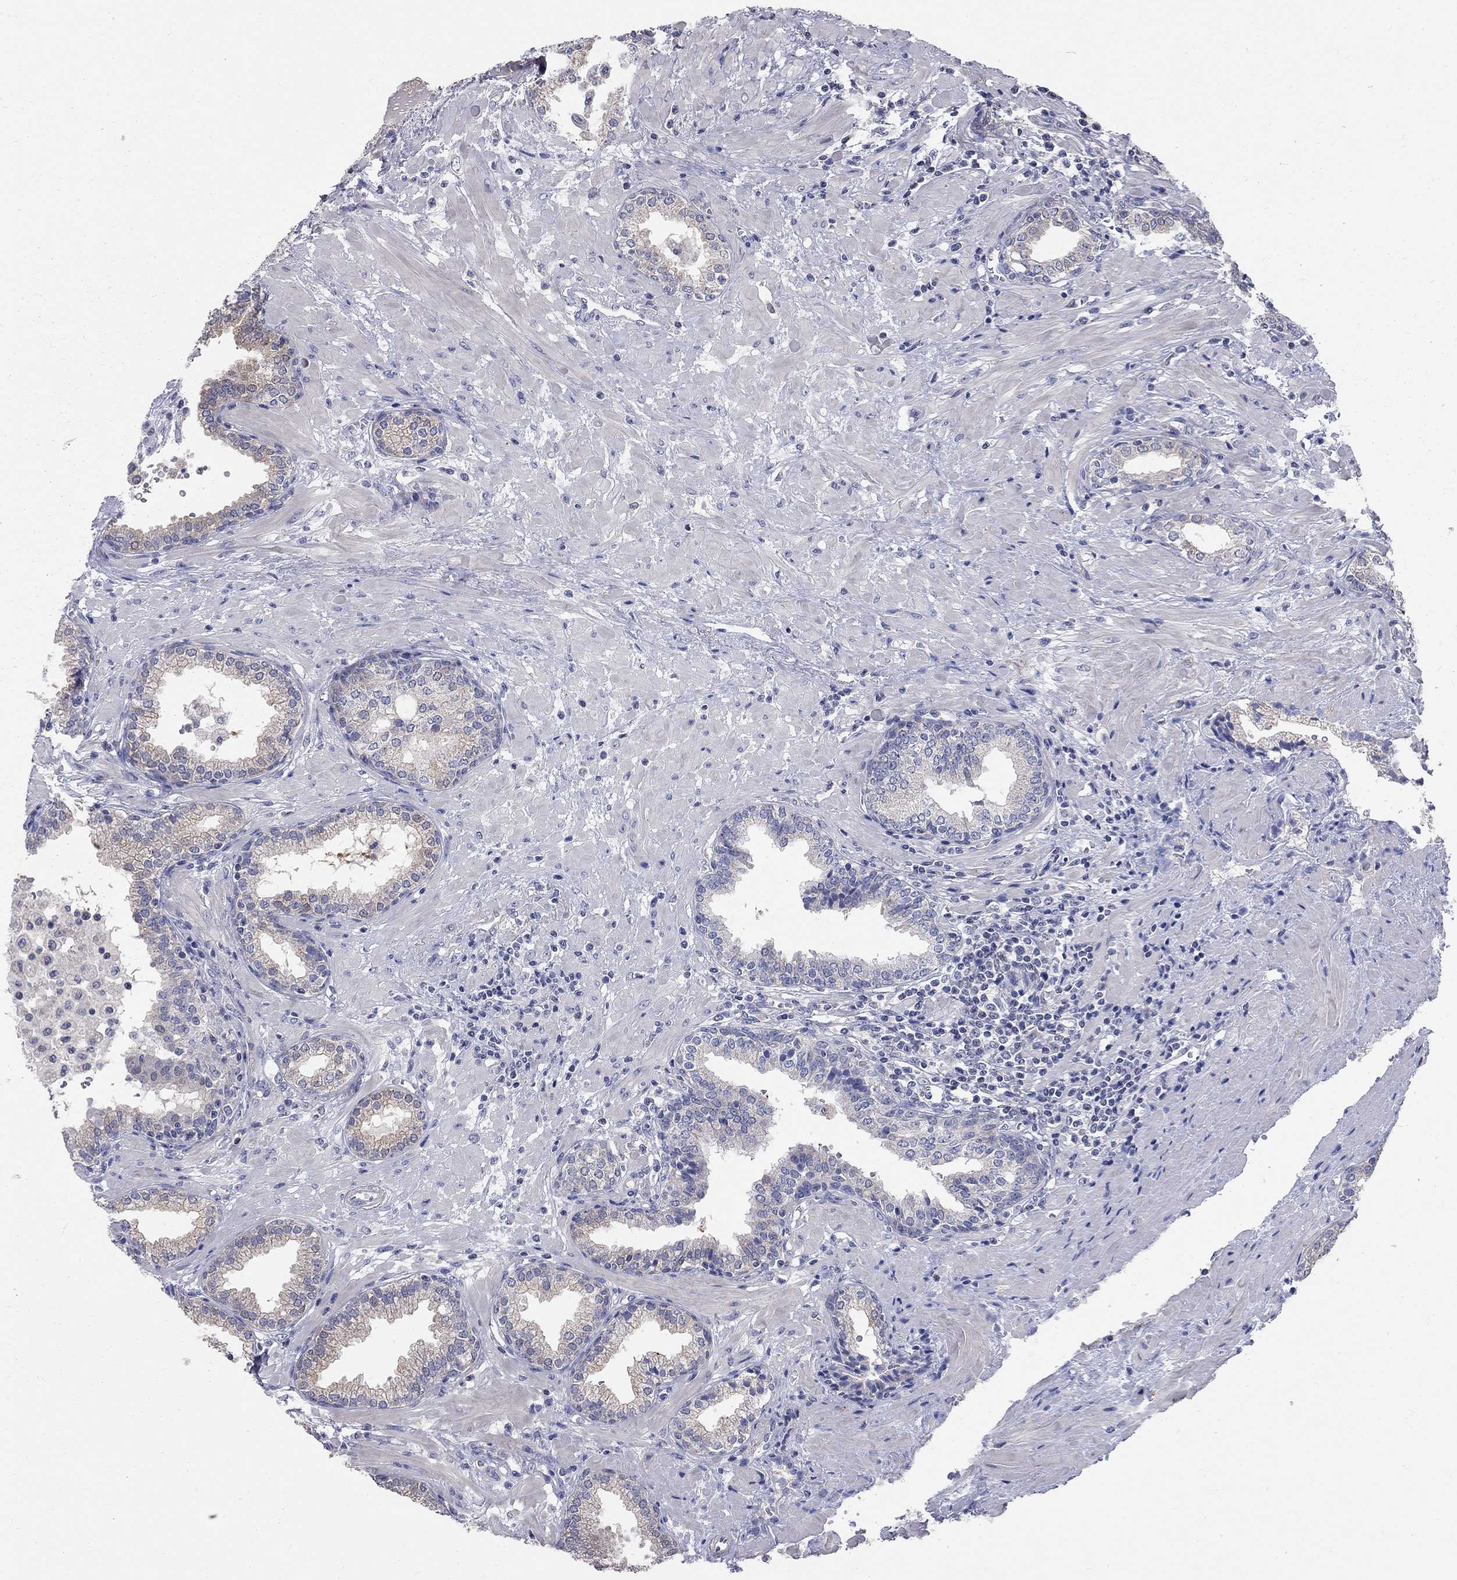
{"staining": {"intensity": "moderate", "quantity": "<25%", "location": "cytoplasmic/membranous"}, "tissue": "prostate", "cell_type": "Glandular cells", "image_type": "normal", "snomed": [{"axis": "morphology", "description": "Normal tissue, NOS"}, {"axis": "topography", "description": "Prostate"}], "caption": "Prostate stained with immunohistochemistry demonstrates moderate cytoplasmic/membranous staining in approximately <25% of glandular cells.", "gene": "CFAP161", "patient": {"sex": "male", "age": 64}}